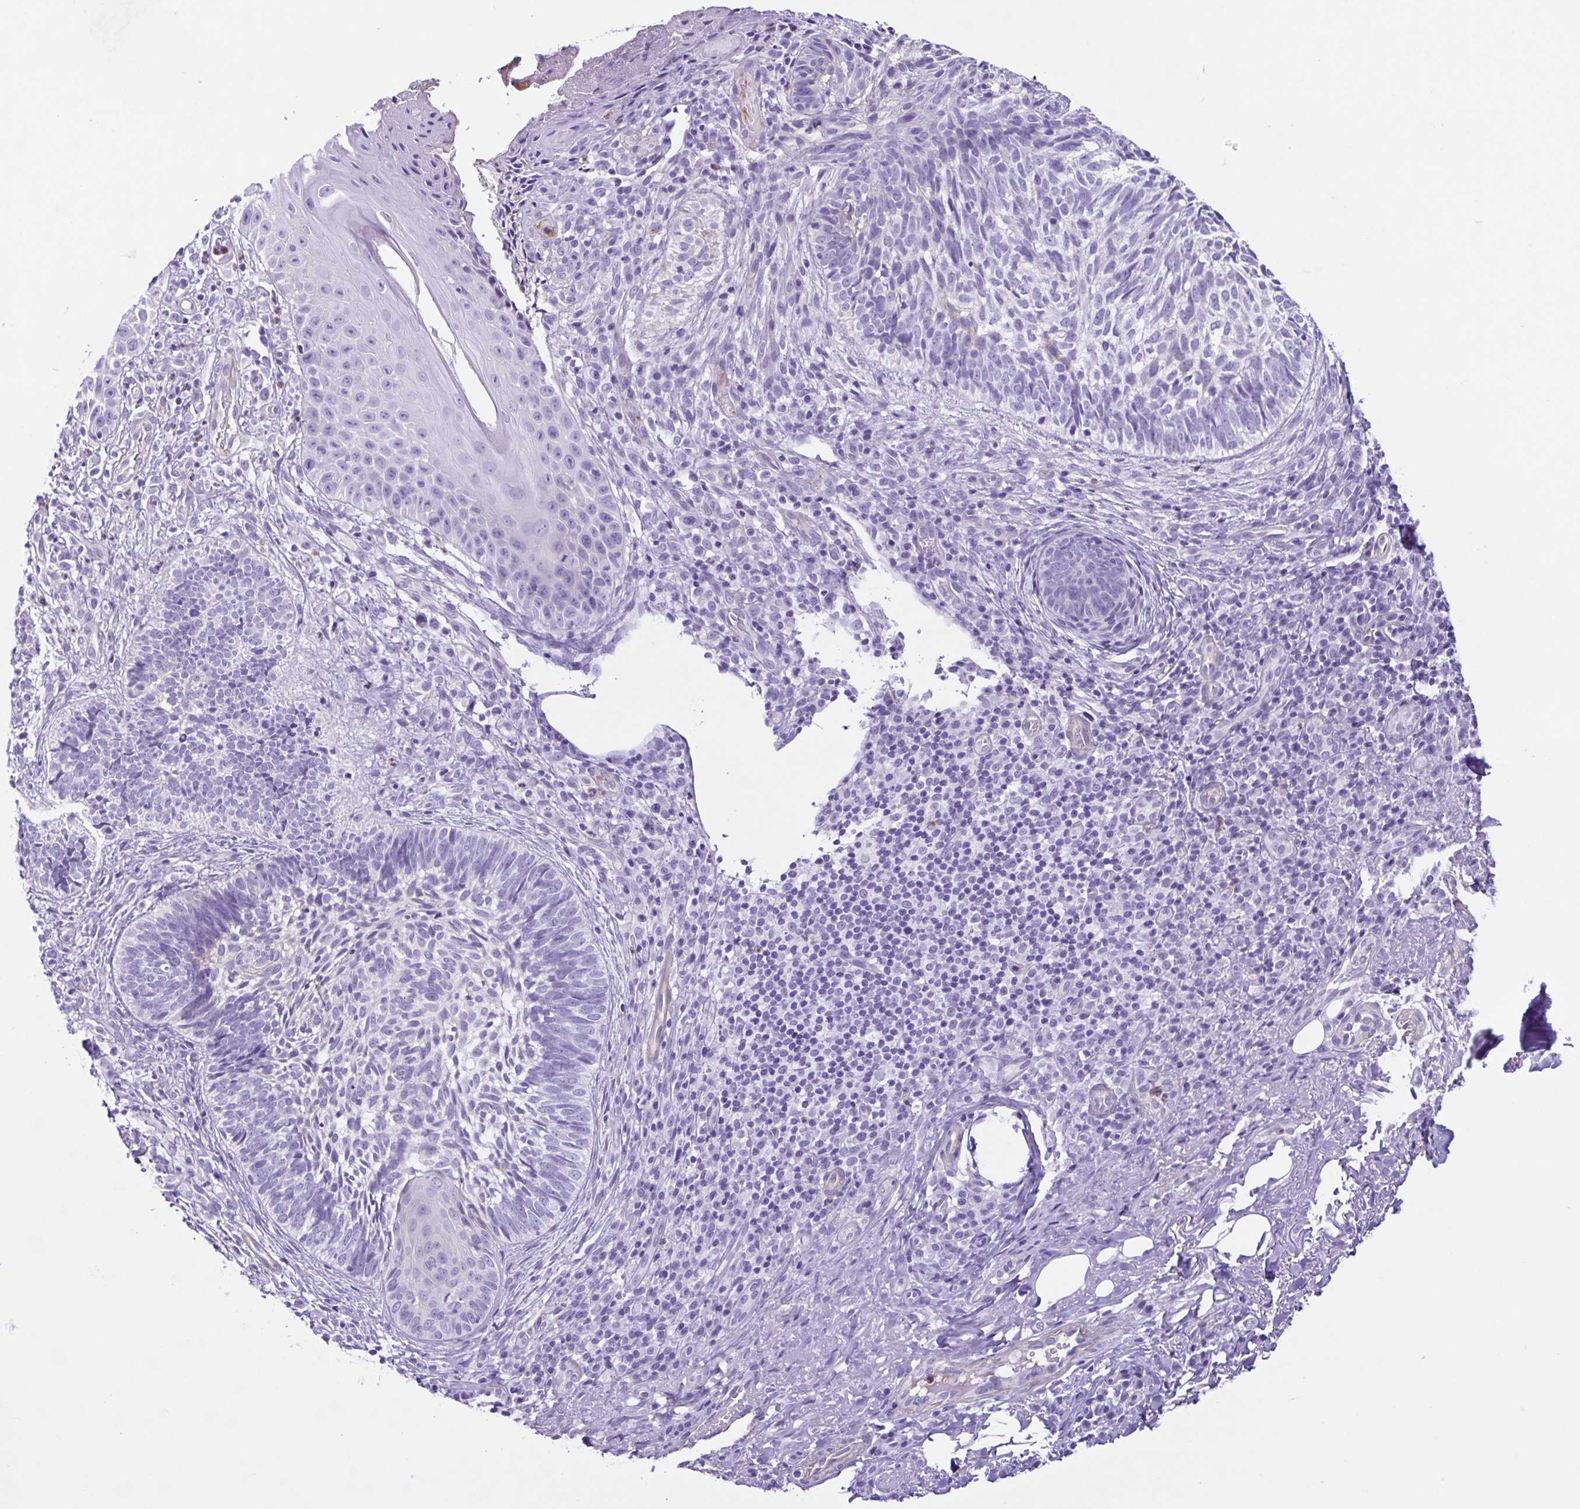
{"staining": {"intensity": "negative", "quantity": "none", "location": "none"}, "tissue": "skin cancer", "cell_type": "Tumor cells", "image_type": "cancer", "snomed": [{"axis": "morphology", "description": "Basal cell carcinoma"}, {"axis": "topography", "description": "Skin"}], "caption": "Tumor cells are negative for brown protein staining in skin basal cell carcinoma.", "gene": "CYP11B1", "patient": {"sex": "male", "age": 65}}